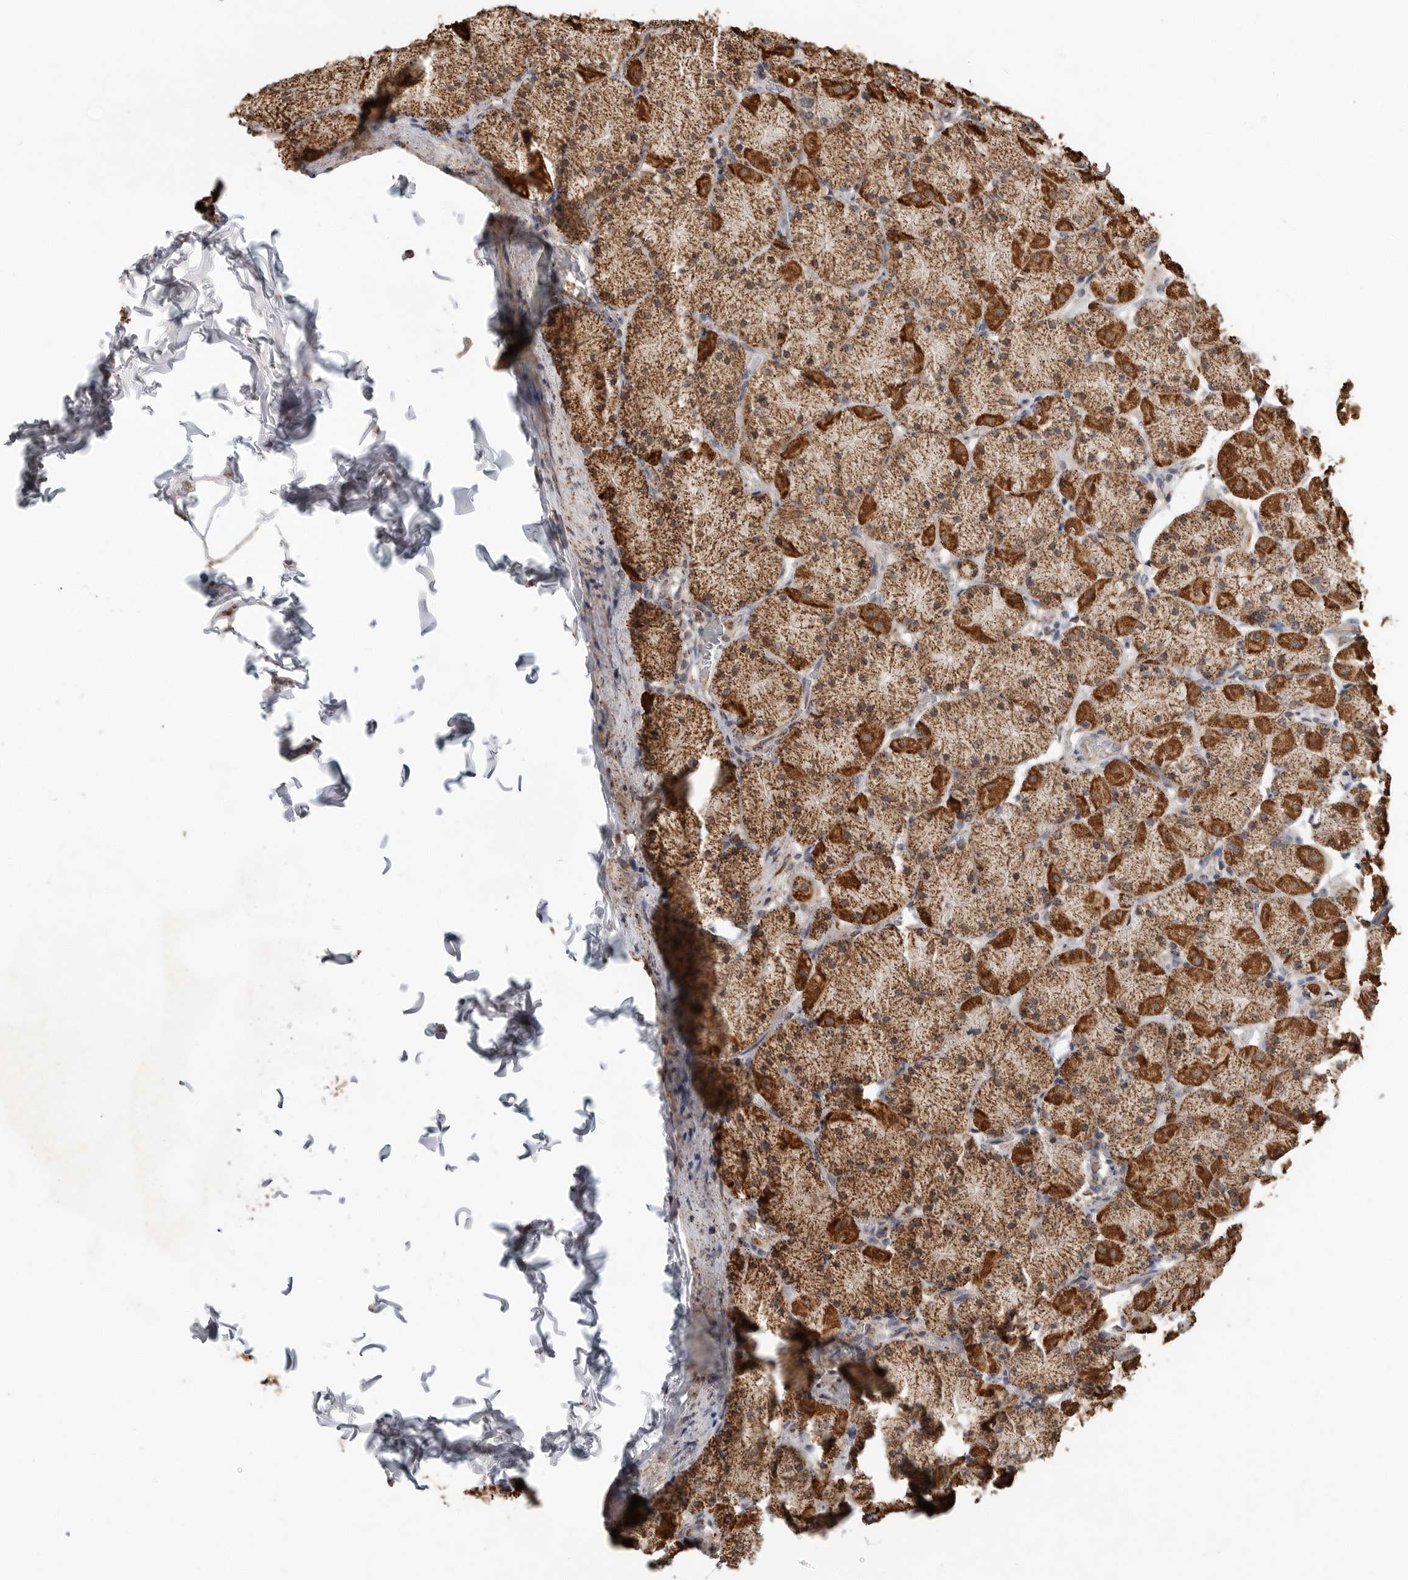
{"staining": {"intensity": "strong", "quantity": ">75%", "location": "cytoplasmic/membranous"}, "tissue": "stomach", "cell_type": "Glandular cells", "image_type": "normal", "snomed": [{"axis": "morphology", "description": "Normal tissue, NOS"}, {"axis": "topography", "description": "Stomach, upper"}], "caption": "This histopathology image shows immunohistochemistry (IHC) staining of normal stomach, with high strong cytoplasmic/membranous positivity in approximately >75% of glandular cells.", "gene": "GCNT2", "patient": {"sex": "female", "age": 56}}